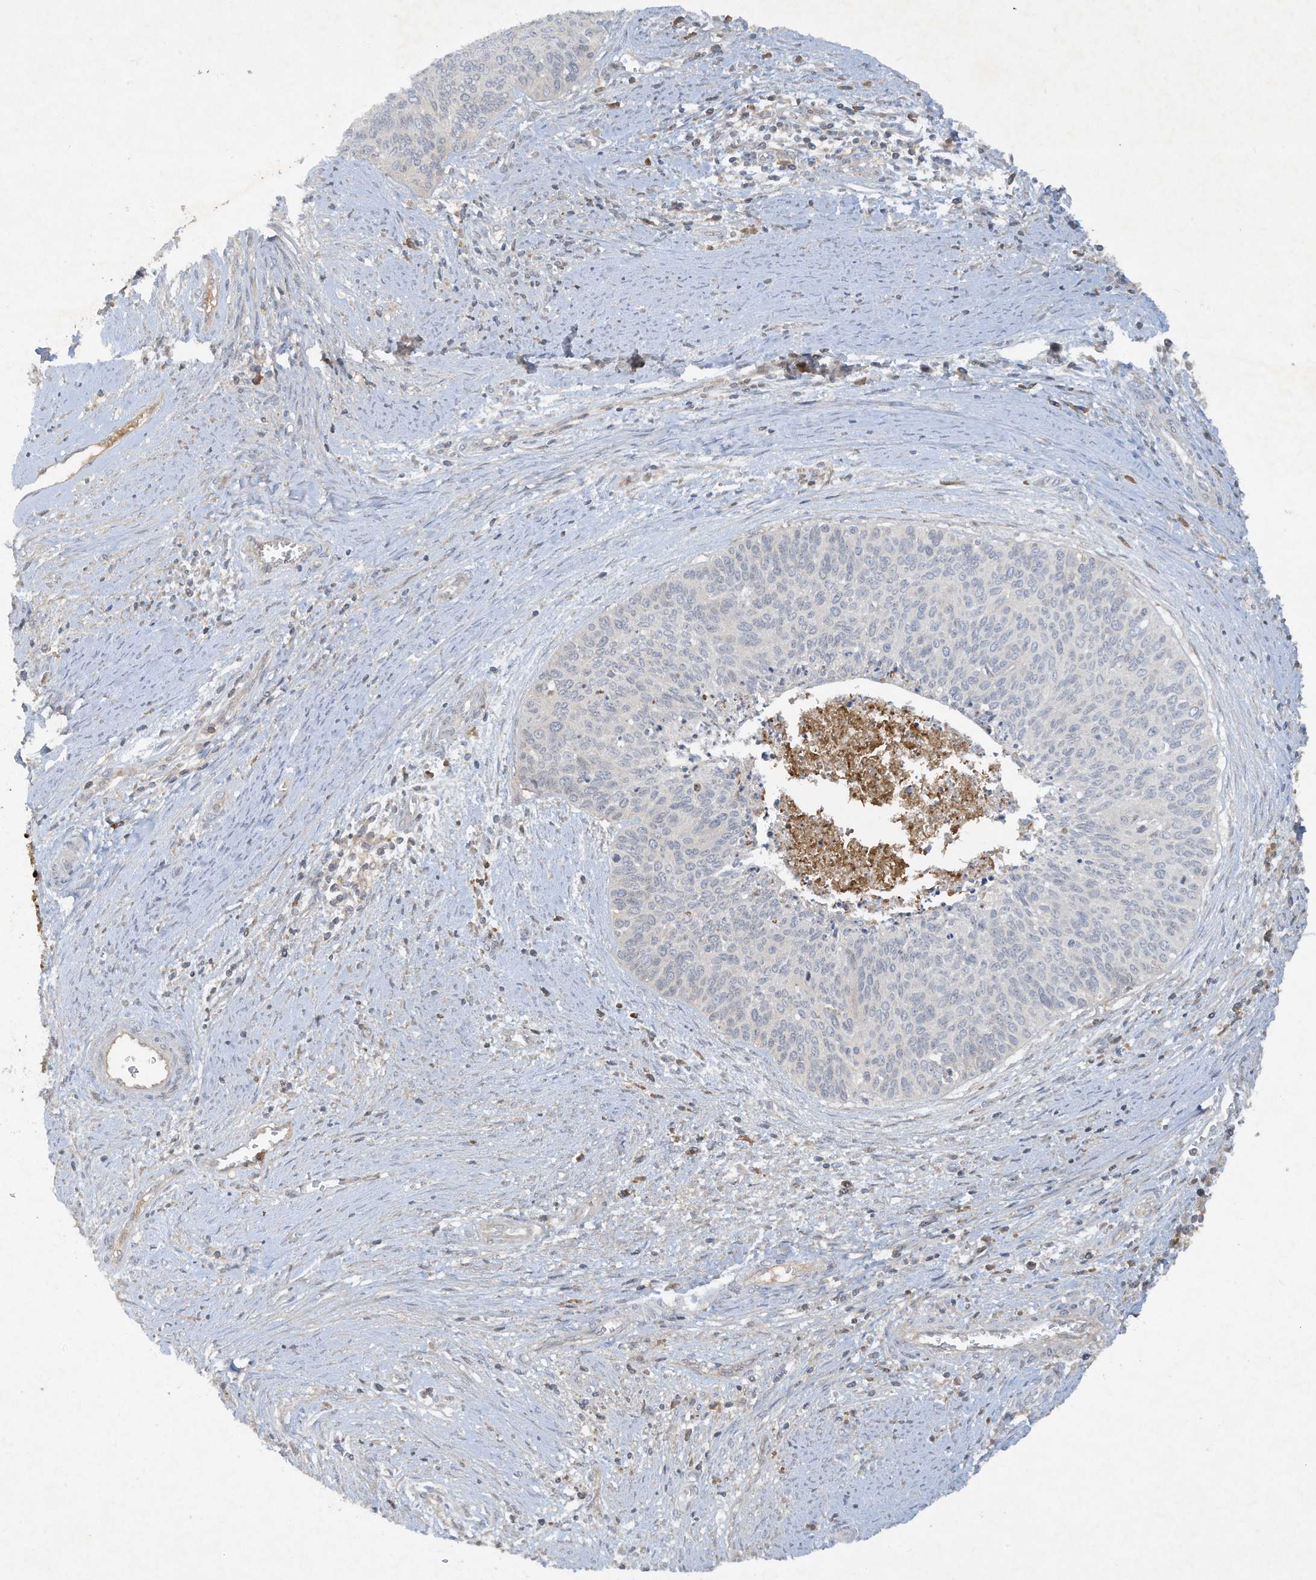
{"staining": {"intensity": "negative", "quantity": "none", "location": "none"}, "tissue": "cervical cancer", "cell_type": "Tumor cells", "image_type": "cancer", "snomed": [{"axis": "morphology", "description": "Squamous cell carcinoma, NOS"}, {"axis": "topography", "description": "Cervix"}], "caption": "IHC photomicrograph of neoplastic tissue: human squamous cell carcinoma (cervical) stained with DAB demonstrates no significant protein staining in tumor cells.", "gene": "FETUB", "patient": {"sex": "female", "age": 55}}